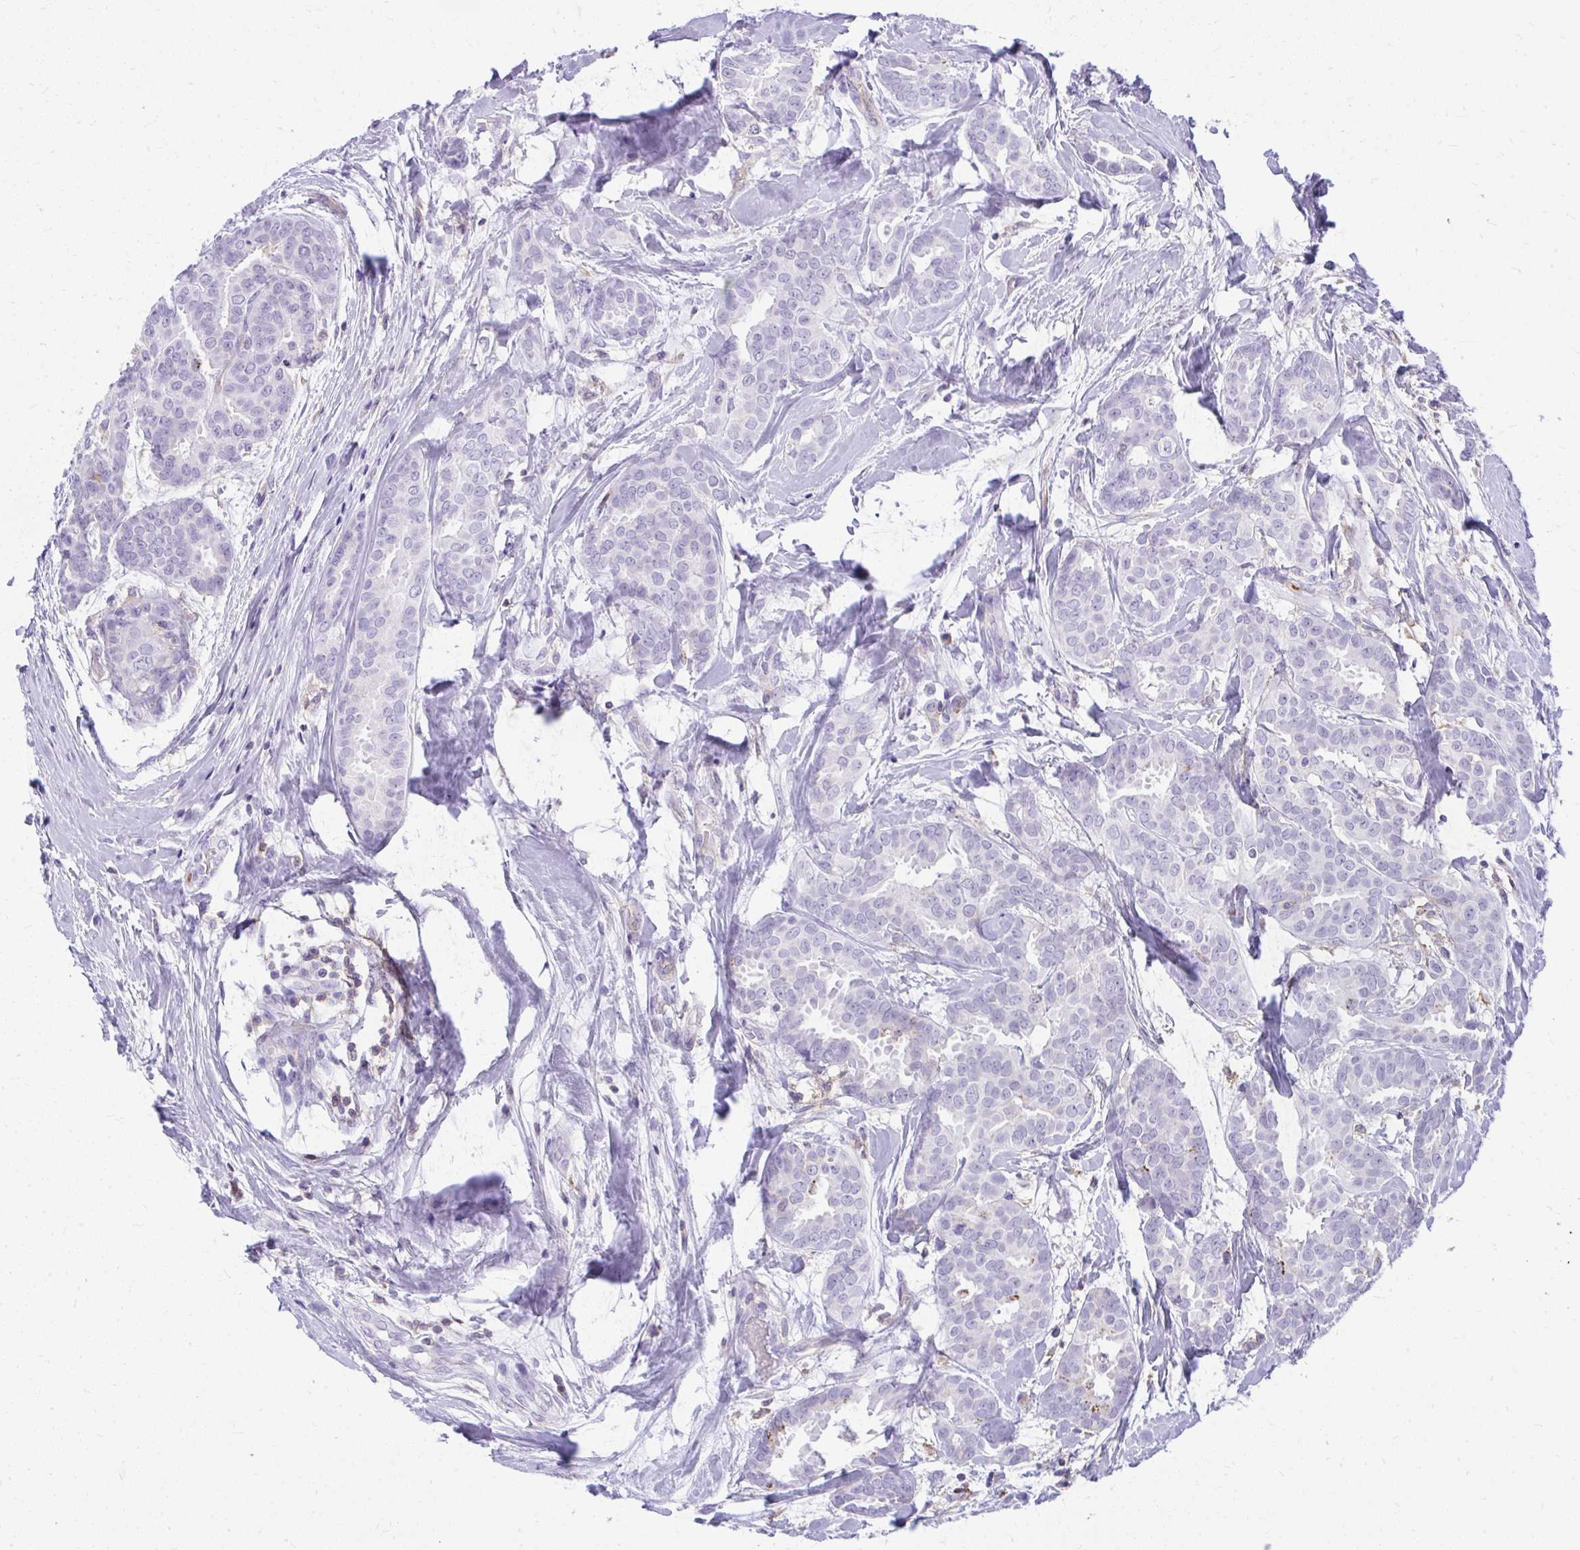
{"staining": {"intensity": "negative", "quantity": "none", "location": "none"}, "tissue": "breast cancer", "cell_type": "Tumor cells", "image_type": "cancer", "snomed": [{"axis": "morphology", "description": "Duct carcinoma"}, {"axis": "topography", "description": "Breast"}], "caption": "Immunohistochemical staining of breast infiltrating ductal carcinoma reveals no significant positivity in tumor cells.", "gene": "GPRIN3", "patient": {"sex": "female", "age": 45}}